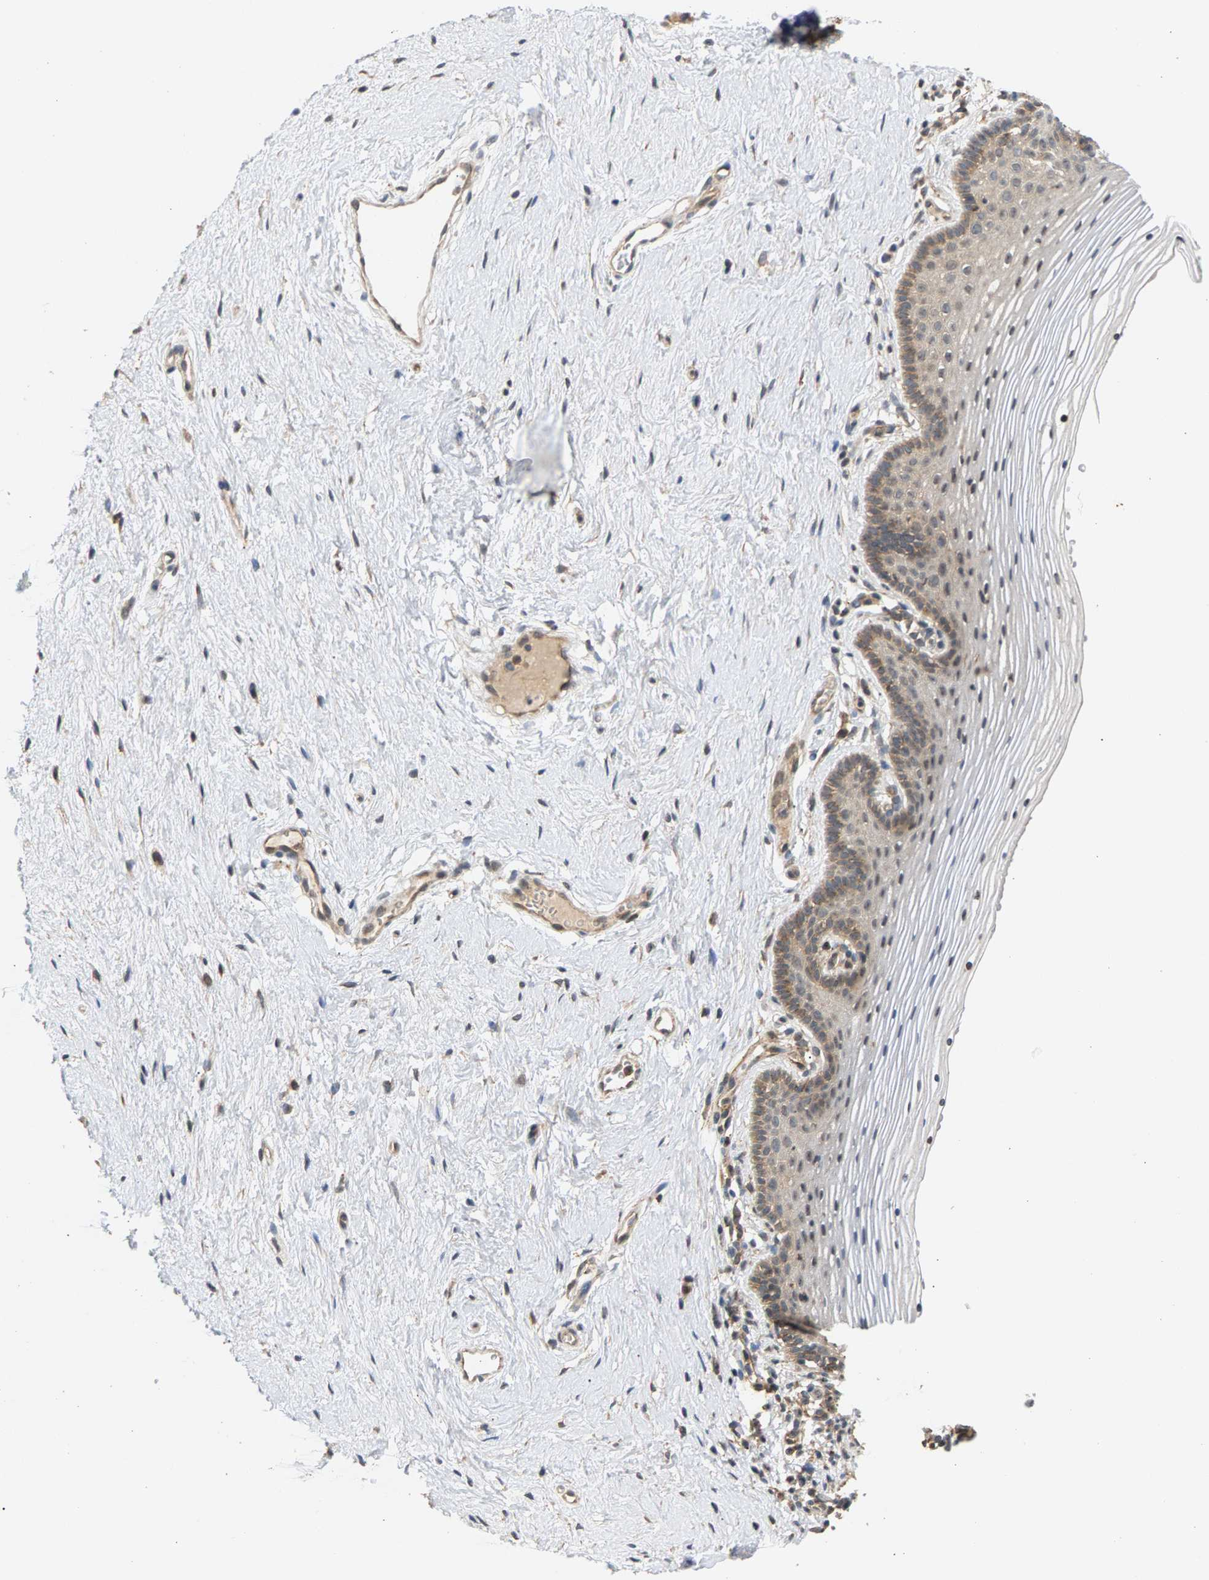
{"staining": {"intensity": "moderate", "quantity": "<25%", "location": "cytoplasmic/membranous"}, "tissue": "vagina", "cell_type": "Squamous epithelial cells", "image_type": "normal", "snomed": [{"axis": "morphology", "description": "Normal tissue, NOS"}, {"axis": "topography", "description": "Vagina"}], "caption": "Immunohistochemistry (DAB (3,3'-diaminobenzidine)) staining of unremarkable human vagina displays moderate cytoplasmic/membranous protein positivity in approximately <25% of squamous epithelial cells.", "gene": "MAP2K5", "patient": {"sex": "female", "age": 32}}